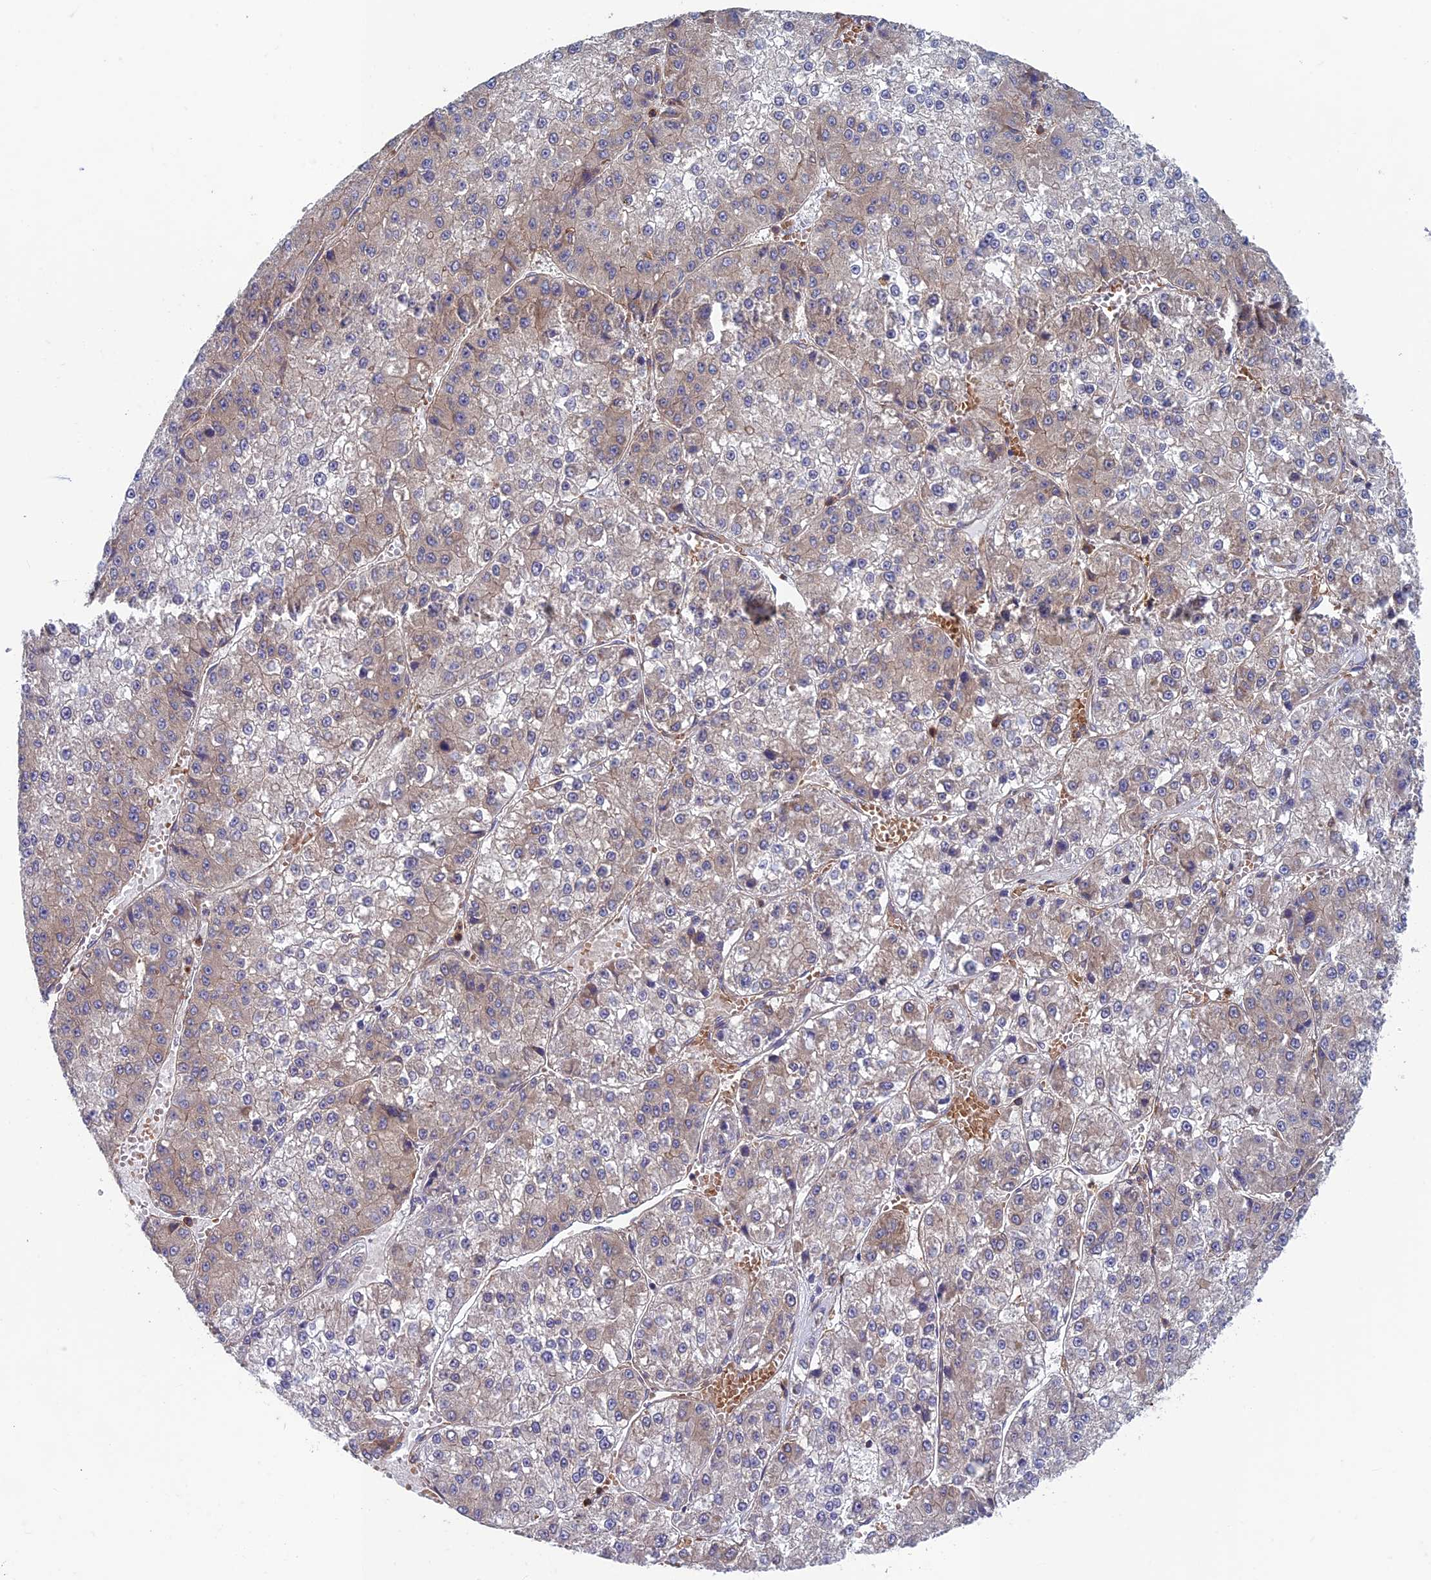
{"staining": {"intensity": "weak", "quantity": "<25%", "location": "cytoplasmic/membranous"}, "tissue": "liver cancer", "cell_type": "Tumor cells", "image_type": "cancer", "snomed": [{"axis": "morphology", "description": "Carcinoma, Hepatocellular, NOS"}, {"axis": "topography", "description": "Liver"}], "caption": "Tumor cells show no significant protein staining in hepatocellular carcinoma (liver).", "gene": "DNM1L", "patient": {"sex": "female", "age": 73}}